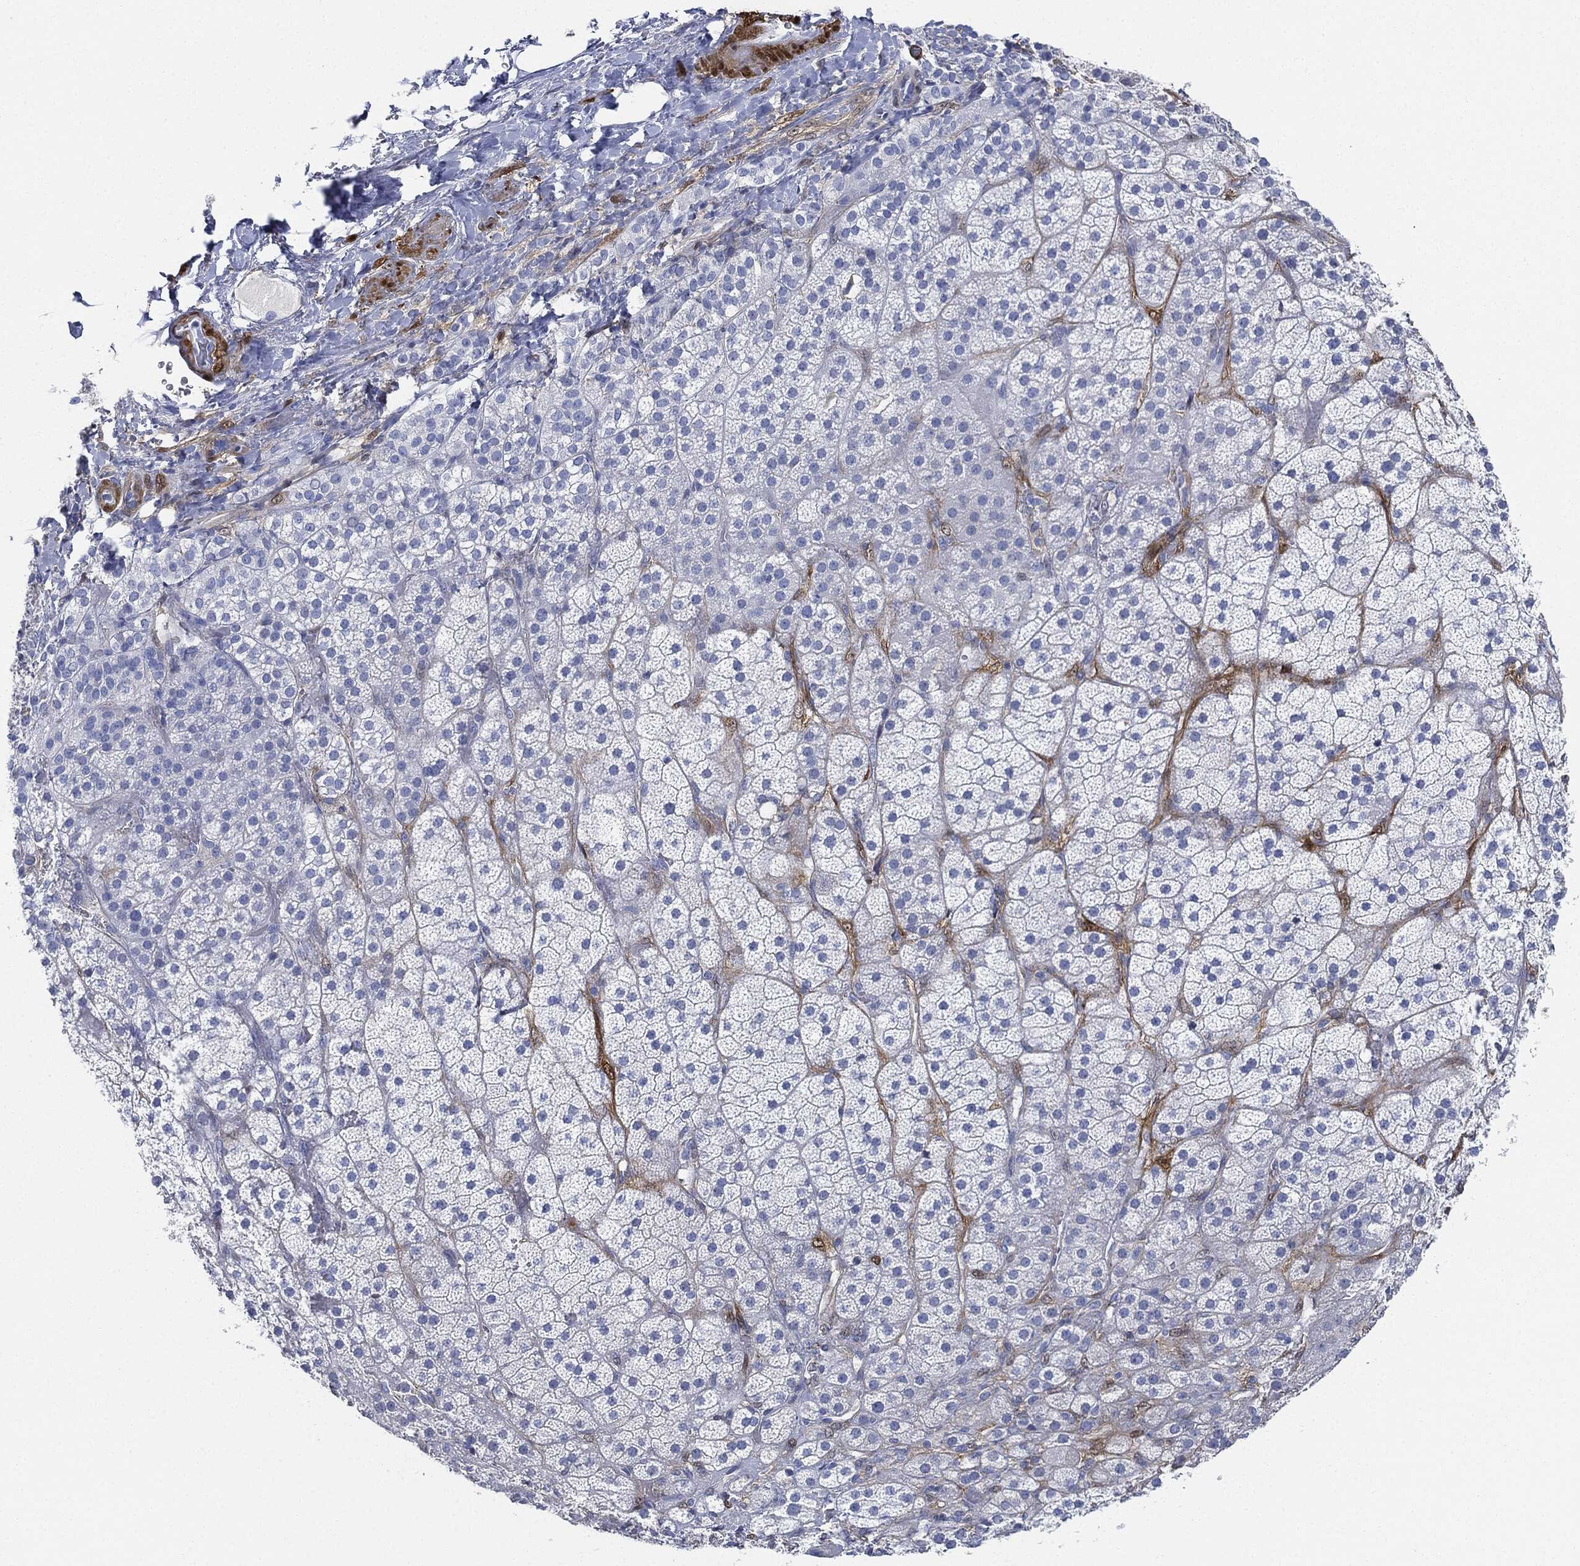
{"staining": {"intensity": "negative", "quantity": "none", "location": "none"}, "tissue": "adrenal gland", "cell_type": "Glandular cells", "image_type": "normal", "snomed": [{"axis": "morphology", "description": "Normal tissue, NOS"}, {"axis": "topography", "description": "Adrenal gland"}], "caption": "Immunohistochemistry histopathology image of benign human adrenal gland stained for a protein (brown), which demonstrates no staining in glandular cells. (DAB immunohistochemistry, high magnification).", "gene": "TAGLN", "patient": {"sex": "male", "age": 57}}